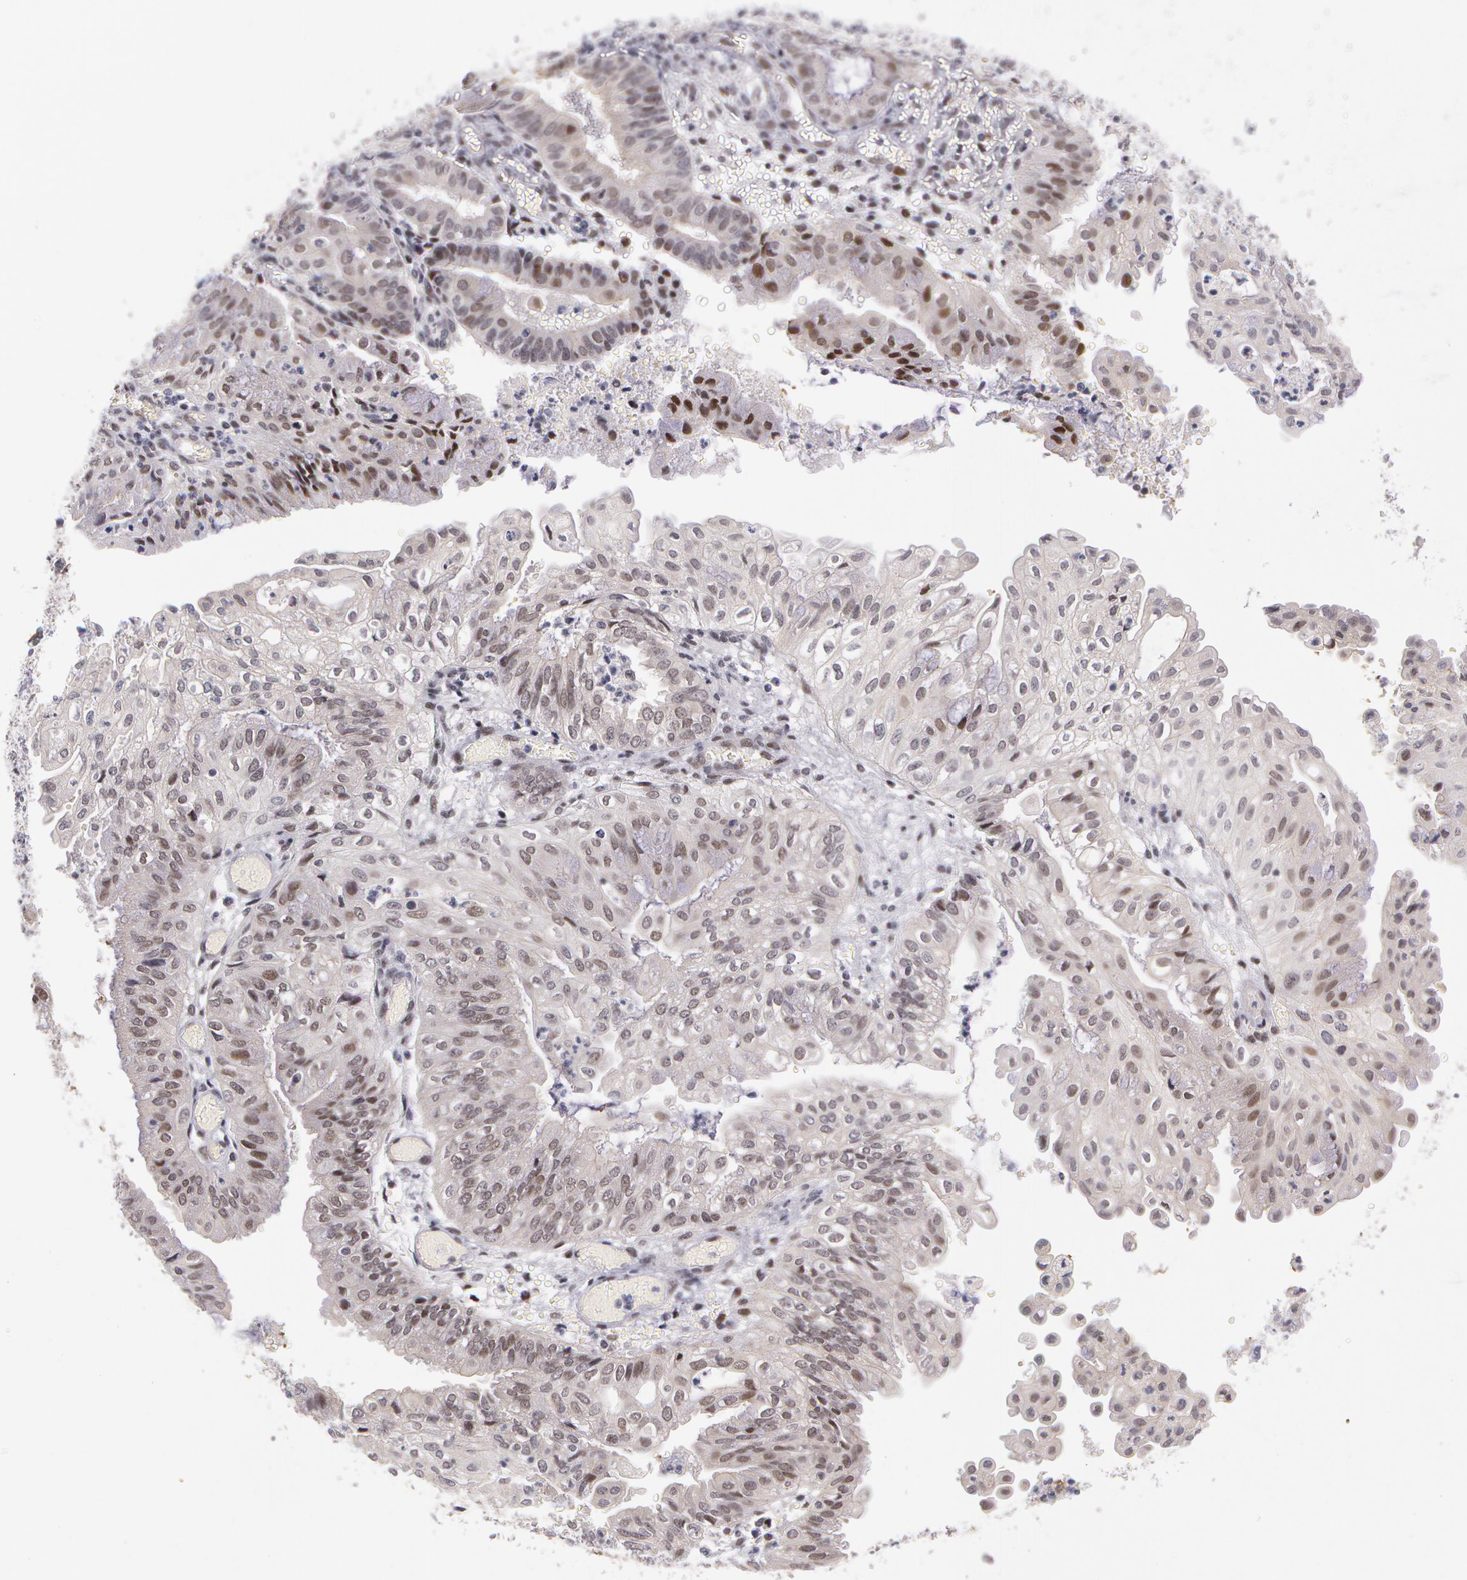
{"staining": {"intensity": "weak", "quantity": "<25%", "location": "nuclear"}, "tissue": "endometrial cancer", "cell_type": "Tumor cells", "image_type": "cancer", "snomed": [{"axis": "morphology", "description": "Adenocarcinoma, NOS"}, {"axis": "topography", "description": "Endometrium"}], "caption": "Immunohistochemical staining of human endometrial cancer (adenocarcinoma) demonstrates no significant expression in tumor cells.", "gene": "PRICKLE1", "patient": {"sex": "female", "age": 55}}